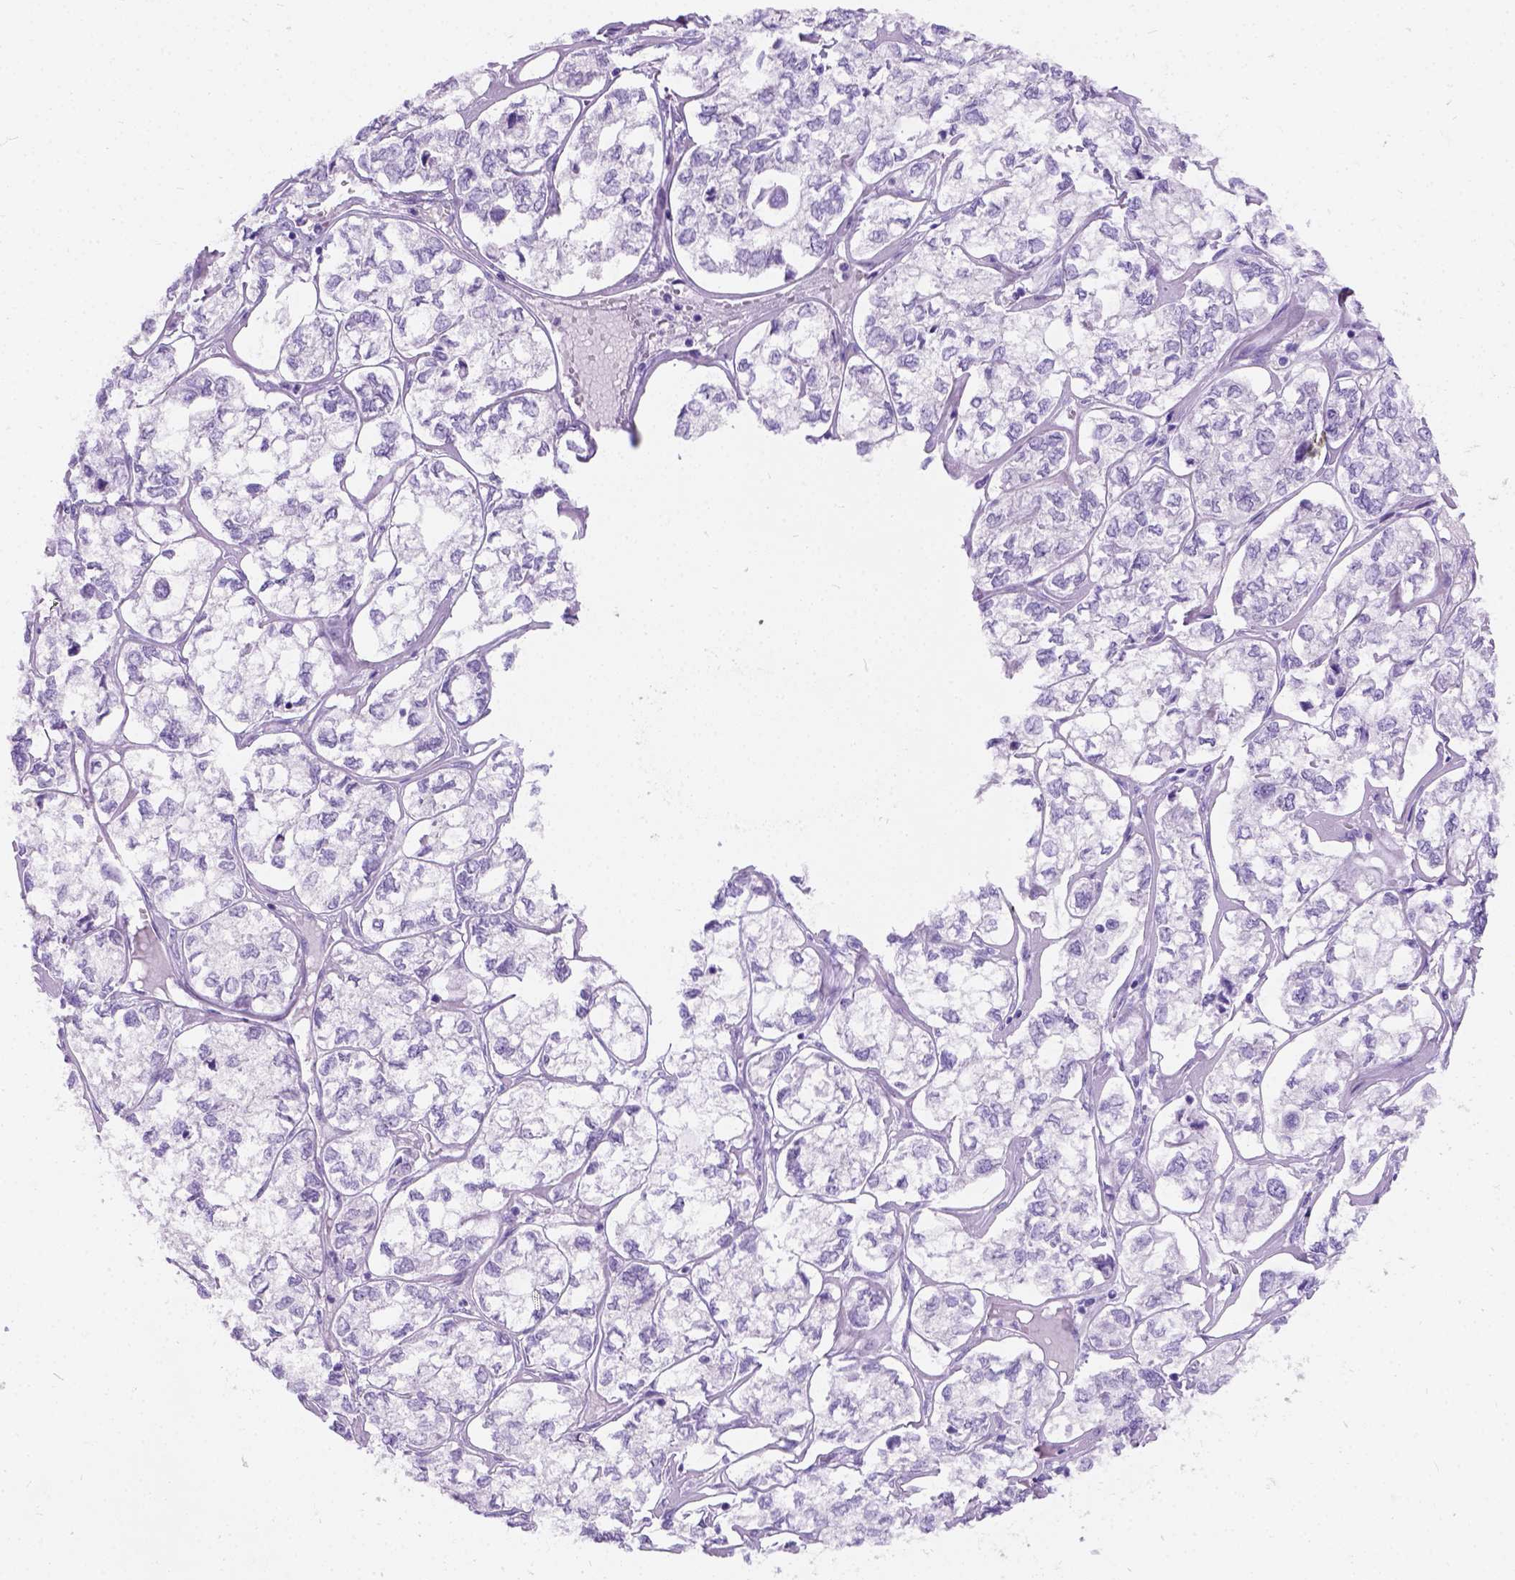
{"staining": {"intensity": "negative", "quantity": "none", "location": "none"}, "tissue": "ovarian cancer", "cell_type": "Tumor cells", "image_type": "cancer", "snomed": [{"axis": "morphology", "description": "Carcinoma, endometroid"}, {"axis": "topography", "description": "Ovary"}], "caption": "Protein analysis of ovarian cancer (endometroid carcinoma) exhibits no significant staining in tumor cells.", "gene": "C7orf57", "patient": {"sex": "female", "age": 64}}